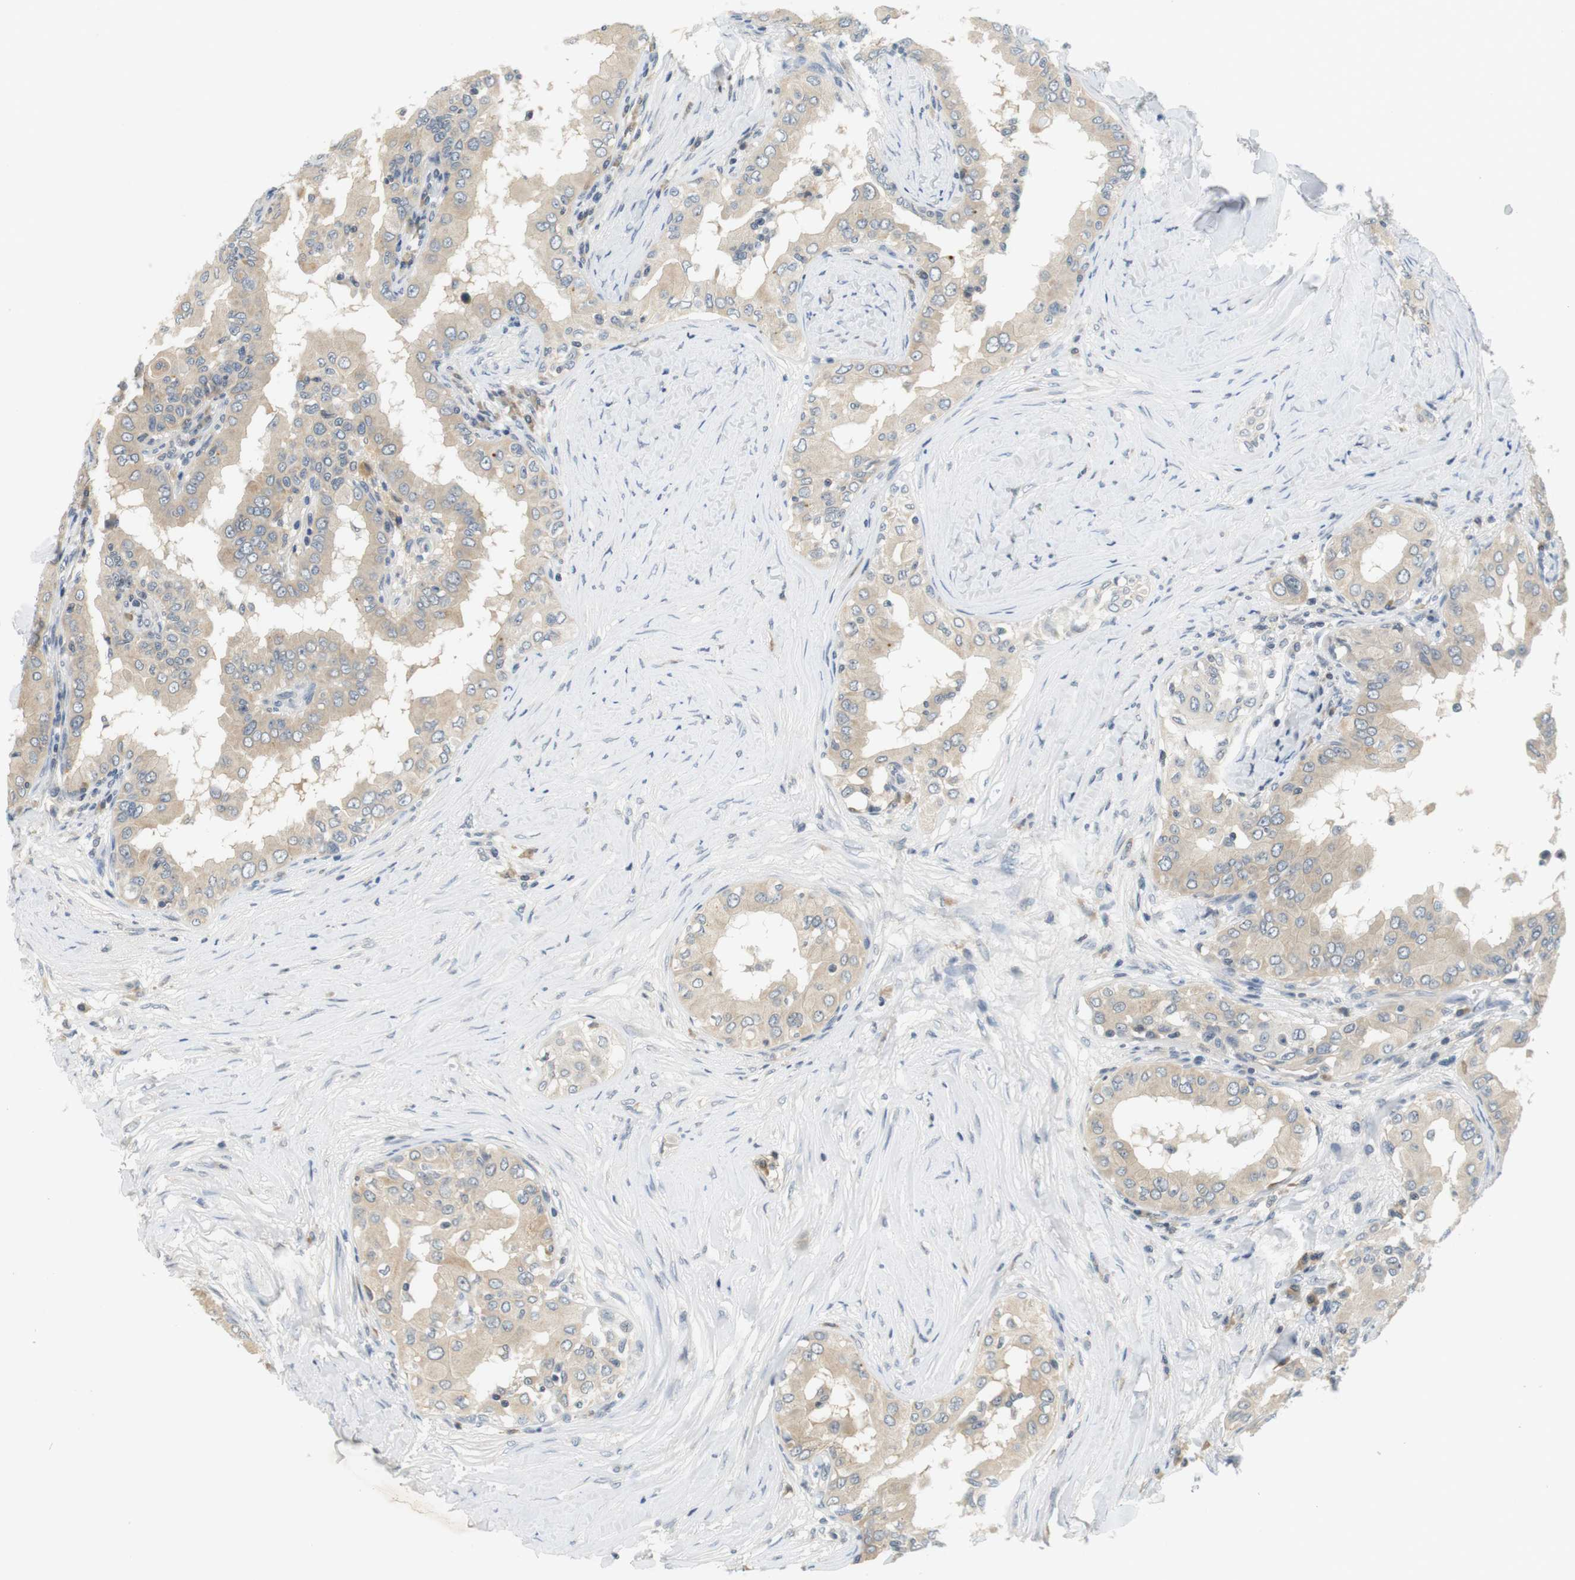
{"staining": {"intensity": "weak", "quantity": ">75%", "location": "cytoplasmic/membranous"}, "tissue": "thyroid cancer", "cell_type": "Tumor cells", "image_type": "cancer", "snomed": [{"axis": "morphology", "description": "Papillary adenocarcinoma, NOS"}, {"axis": "topography", "description": "Thyroid gland"}], "caption": "Immunohistochemical staining of human thyroid cancer (papillary adenocarcinoma) displays low levels of weak cytoplasmic/membranous staining in about >75% of tumor cells.", "gene": "WNT7A", "patient": {"sex": "male", "age": 33}}